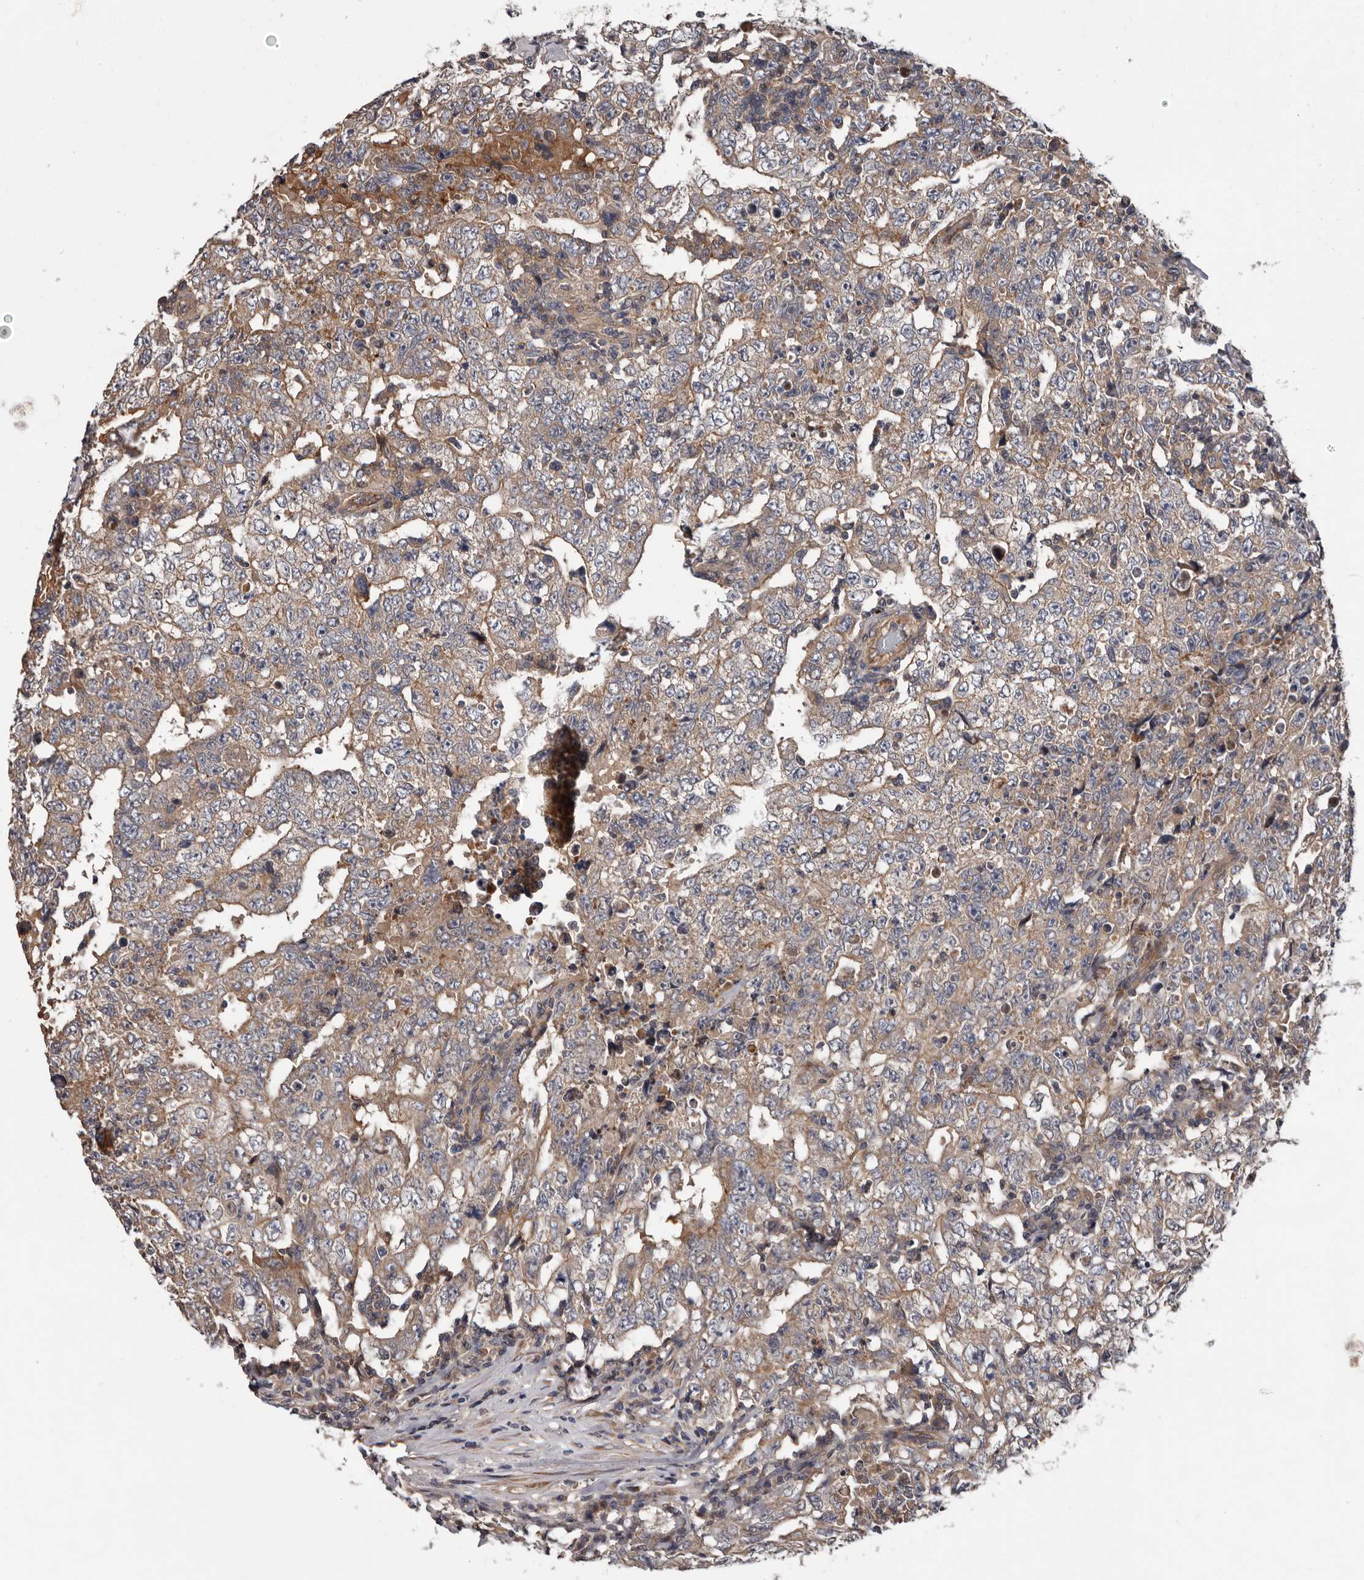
{"staining": {"intensity": "weak", "quantity": ">75%", "location": "cytoplasmic/membranous"}, "tissue": "testis cancer", "cell_type": "Tumor cells", "image_type": "cancer", "snomed": [{"axis": "morphology", "description": "Carcinoma, Embryonal, NOS"}, {"axis": "topography", "description": "Testis"}], "caption": "Human embryonal carcinoma (testis) stained with a protein marker reveals weak staining in tumor cells.", "gene": "PRKD1", "patient": {"sex": "male", "age": 26}}